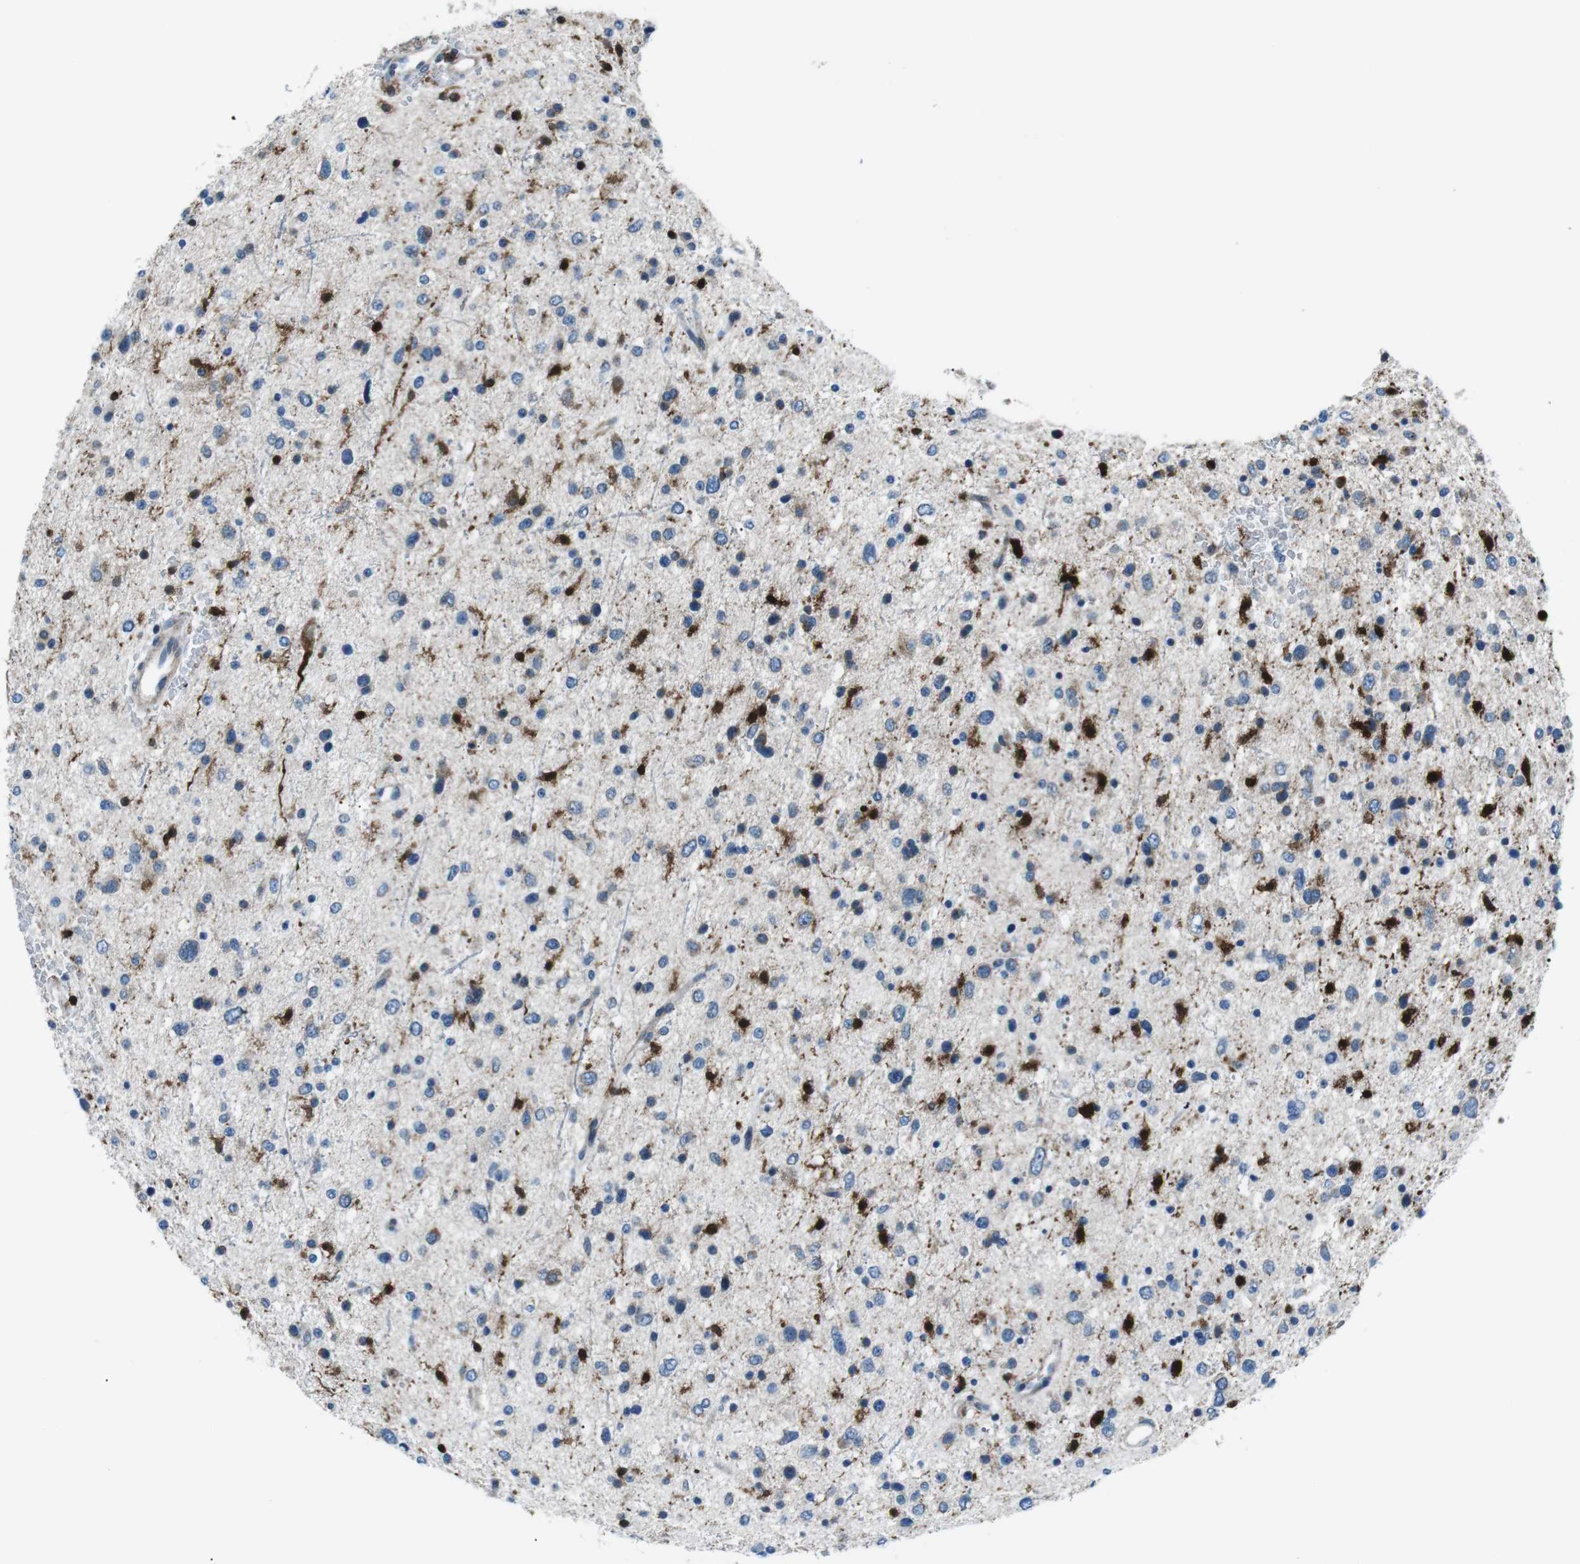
{"staining": {"intensity": "negative", "quantity": "none", "location": "none"}, "tissue": "glioma", "cell_type": "Tumor cells", "image_type": "cancer", "snomed": [{"axis": "morphology", "description": "Glioma, malignant, Low grade"}, {"axis": "topography", "description": "Brain"}], "caption": "The histopathology image shows no significant expression in tumor cells of glioma. Brightfield microscopy of IHC stained with DAB (3,3'-diaminobenzidine) (brown) and hematoxylin (blue), captured at high magnification.", "gene": "BLNK", "patient": {"sex": "female", "age": 37}}